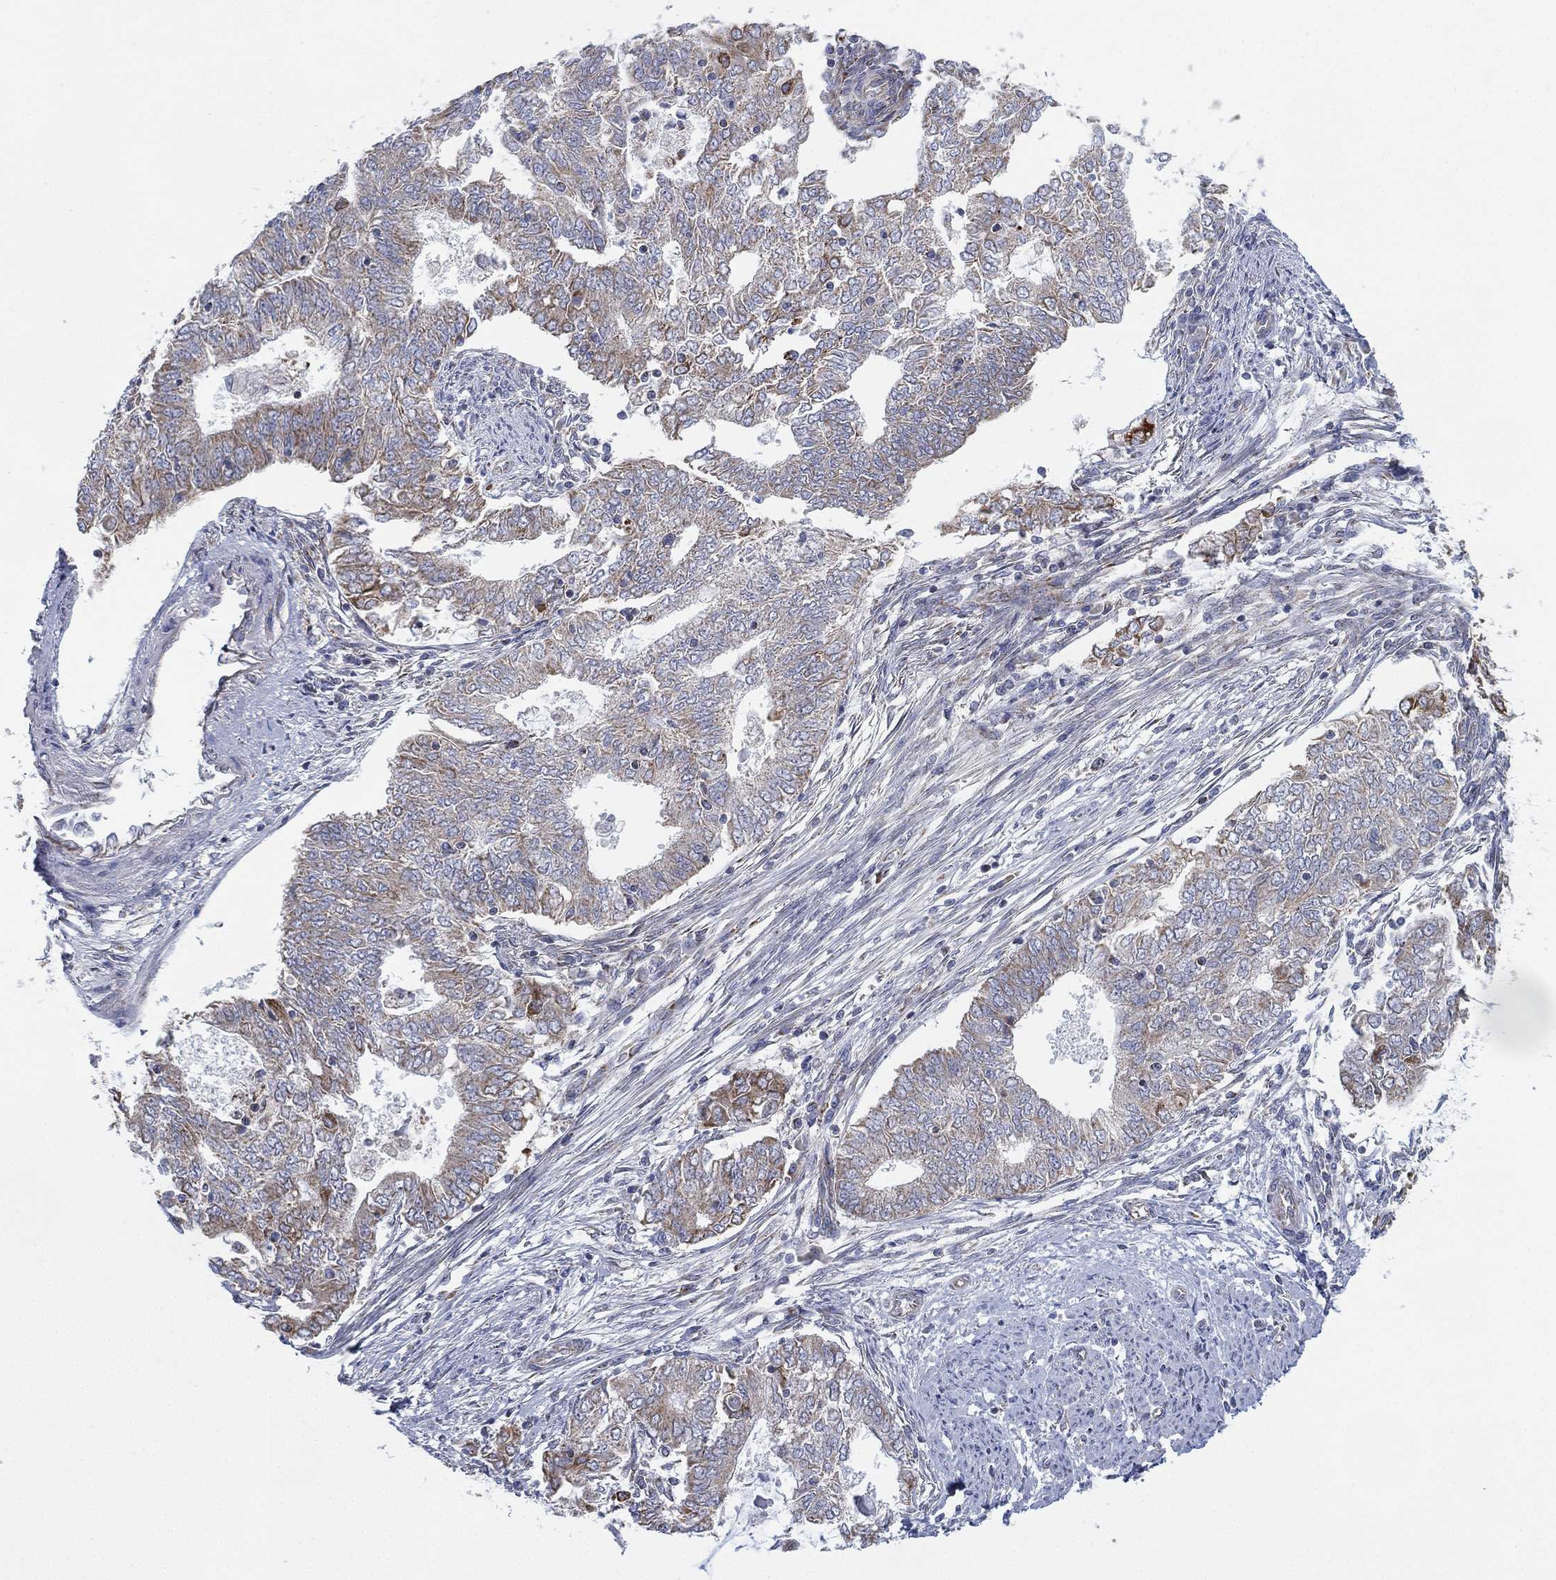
{"staining": {"intensity": "weak", "quantity": "<25%", "location": "cytoplasmic/membranous"}, "tissue": "endometrial cancer", "cell_type": "Tumor cells", "image_type": "cancer", "snomed": [{"axis": "morphology", "description": "Adenocarcinoma, NOS"}, {"axis": "topography", "description": "Endometrium"}], "caption": "DAB immunohistochemical staining of adenocarcinoma (endometrial) reveals no significant staining in tumor cells.", "gene": "INA", "patient": {"sex": "female", "age": 62}}